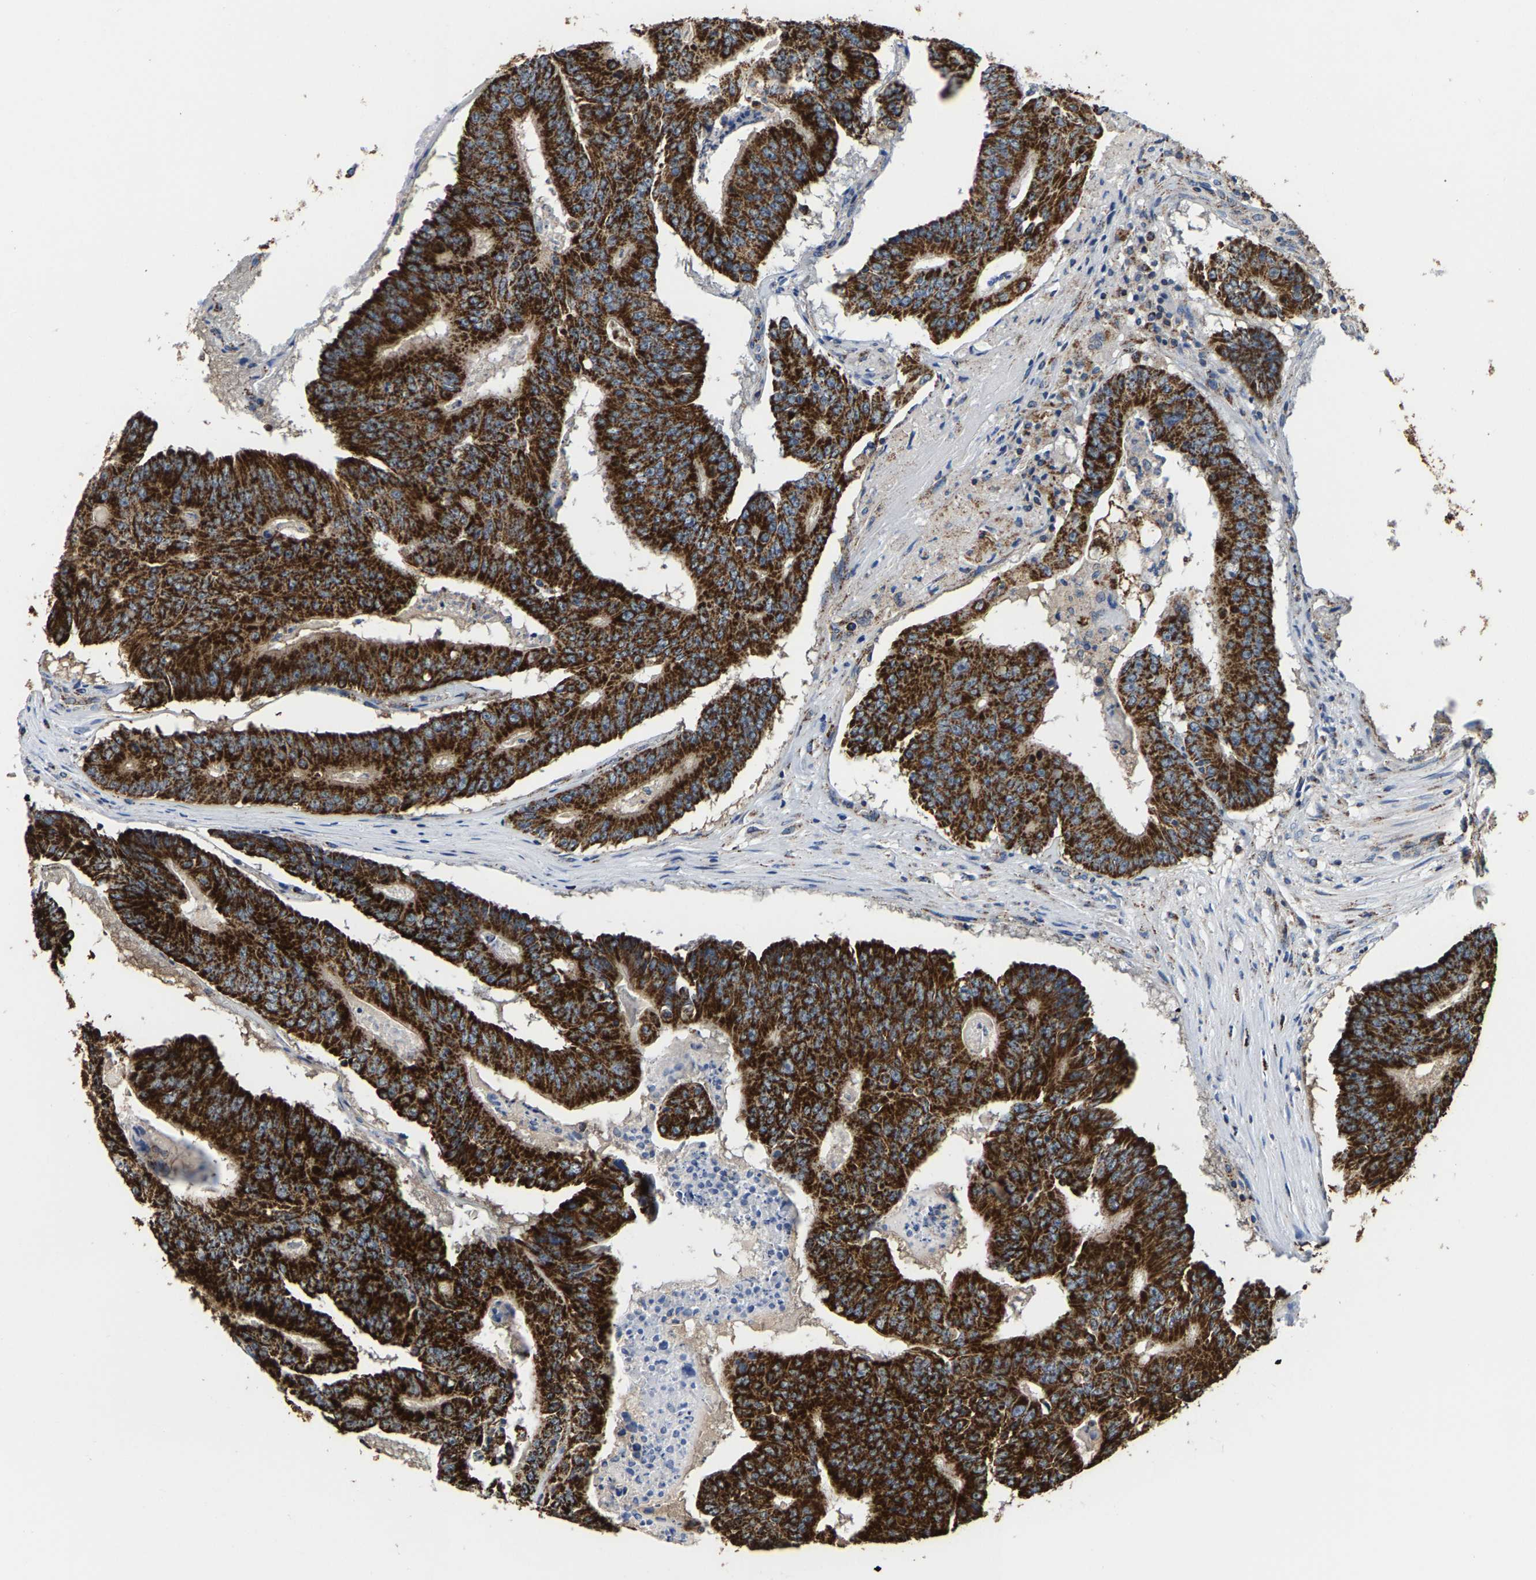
{"staining": {"intensity": "strong", "quantity": ">75%", "location": "cytoplasmic/membranous"}, "tissue": "colorectal cancer", "cell_type": "Tumor cells", "image_type": "cancer", "snomed": [{"axis": "morphology", "description": "Adenocarcinoma, NOS"}, {"axis": "topography", "description": "Colon"}], "caption": "Adenocarcinoma (colorectal) stained with a protein marker displays strong staining in tumor cells.", "gene": "SHMT2", "patient": {"sex": "male", "age": 87}}